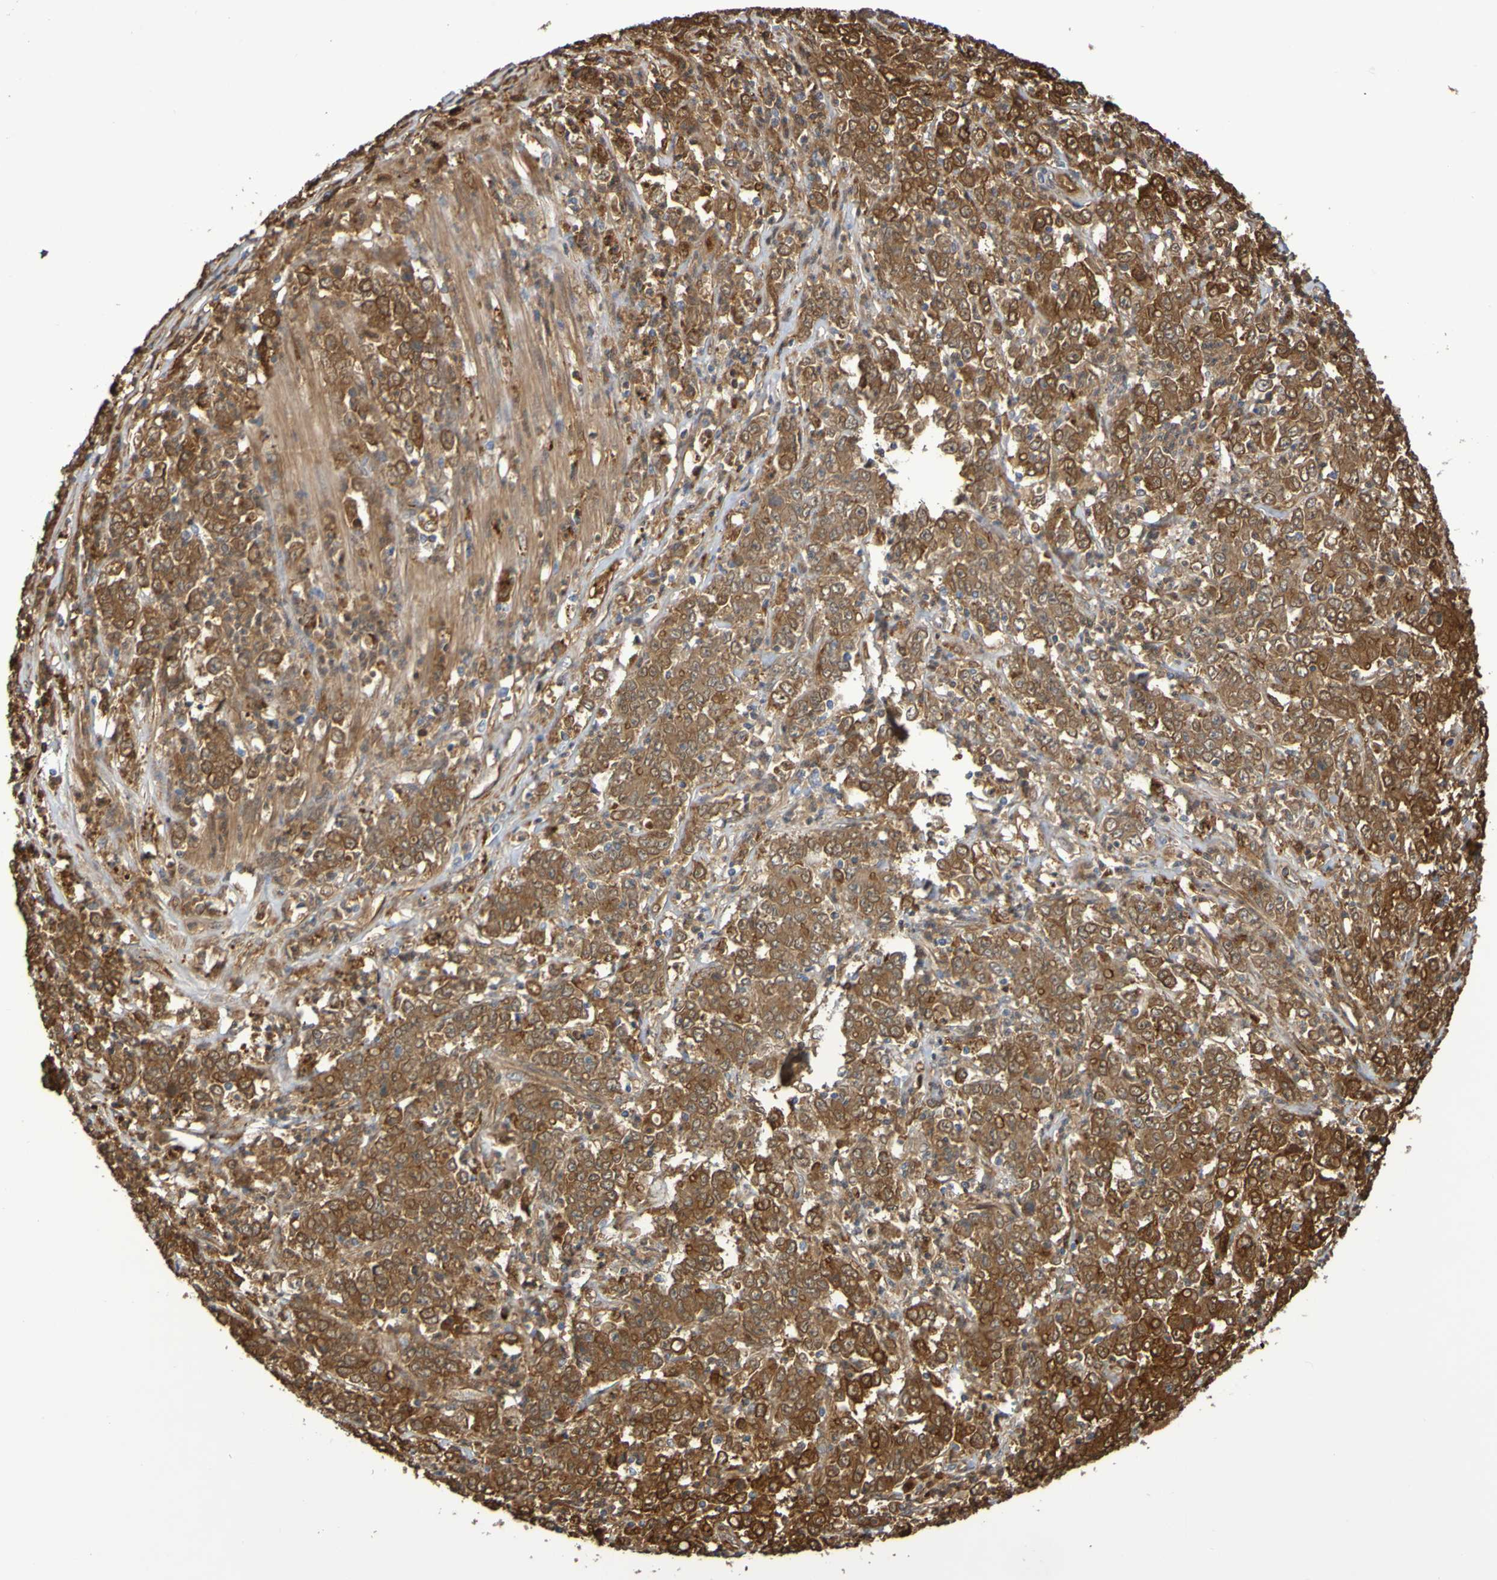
{"staining": {"intensity": "moderate", "quantity": ">75%", "location": "cytoplasmic/membranous"}, "tissue": "stomach cancer", "cell_type": "Tumor cells", "image_type": "cancer", "snomed": [{"axis": "morphology", "description": "Adenocarcinoma, NOS"}, {"axis": "topography", "description": "Stomach, lower"}], "caption": "The micrograph shows immunohistochemical staining of stomach cancer. There is moderate cytoplasmic/membranous expression is present in about >75% of tumor cells. (IHC, brightfield microscopy, high magnification).", "gene": "SERPINB6", "patient": {"sex": "female", "age": 71}}